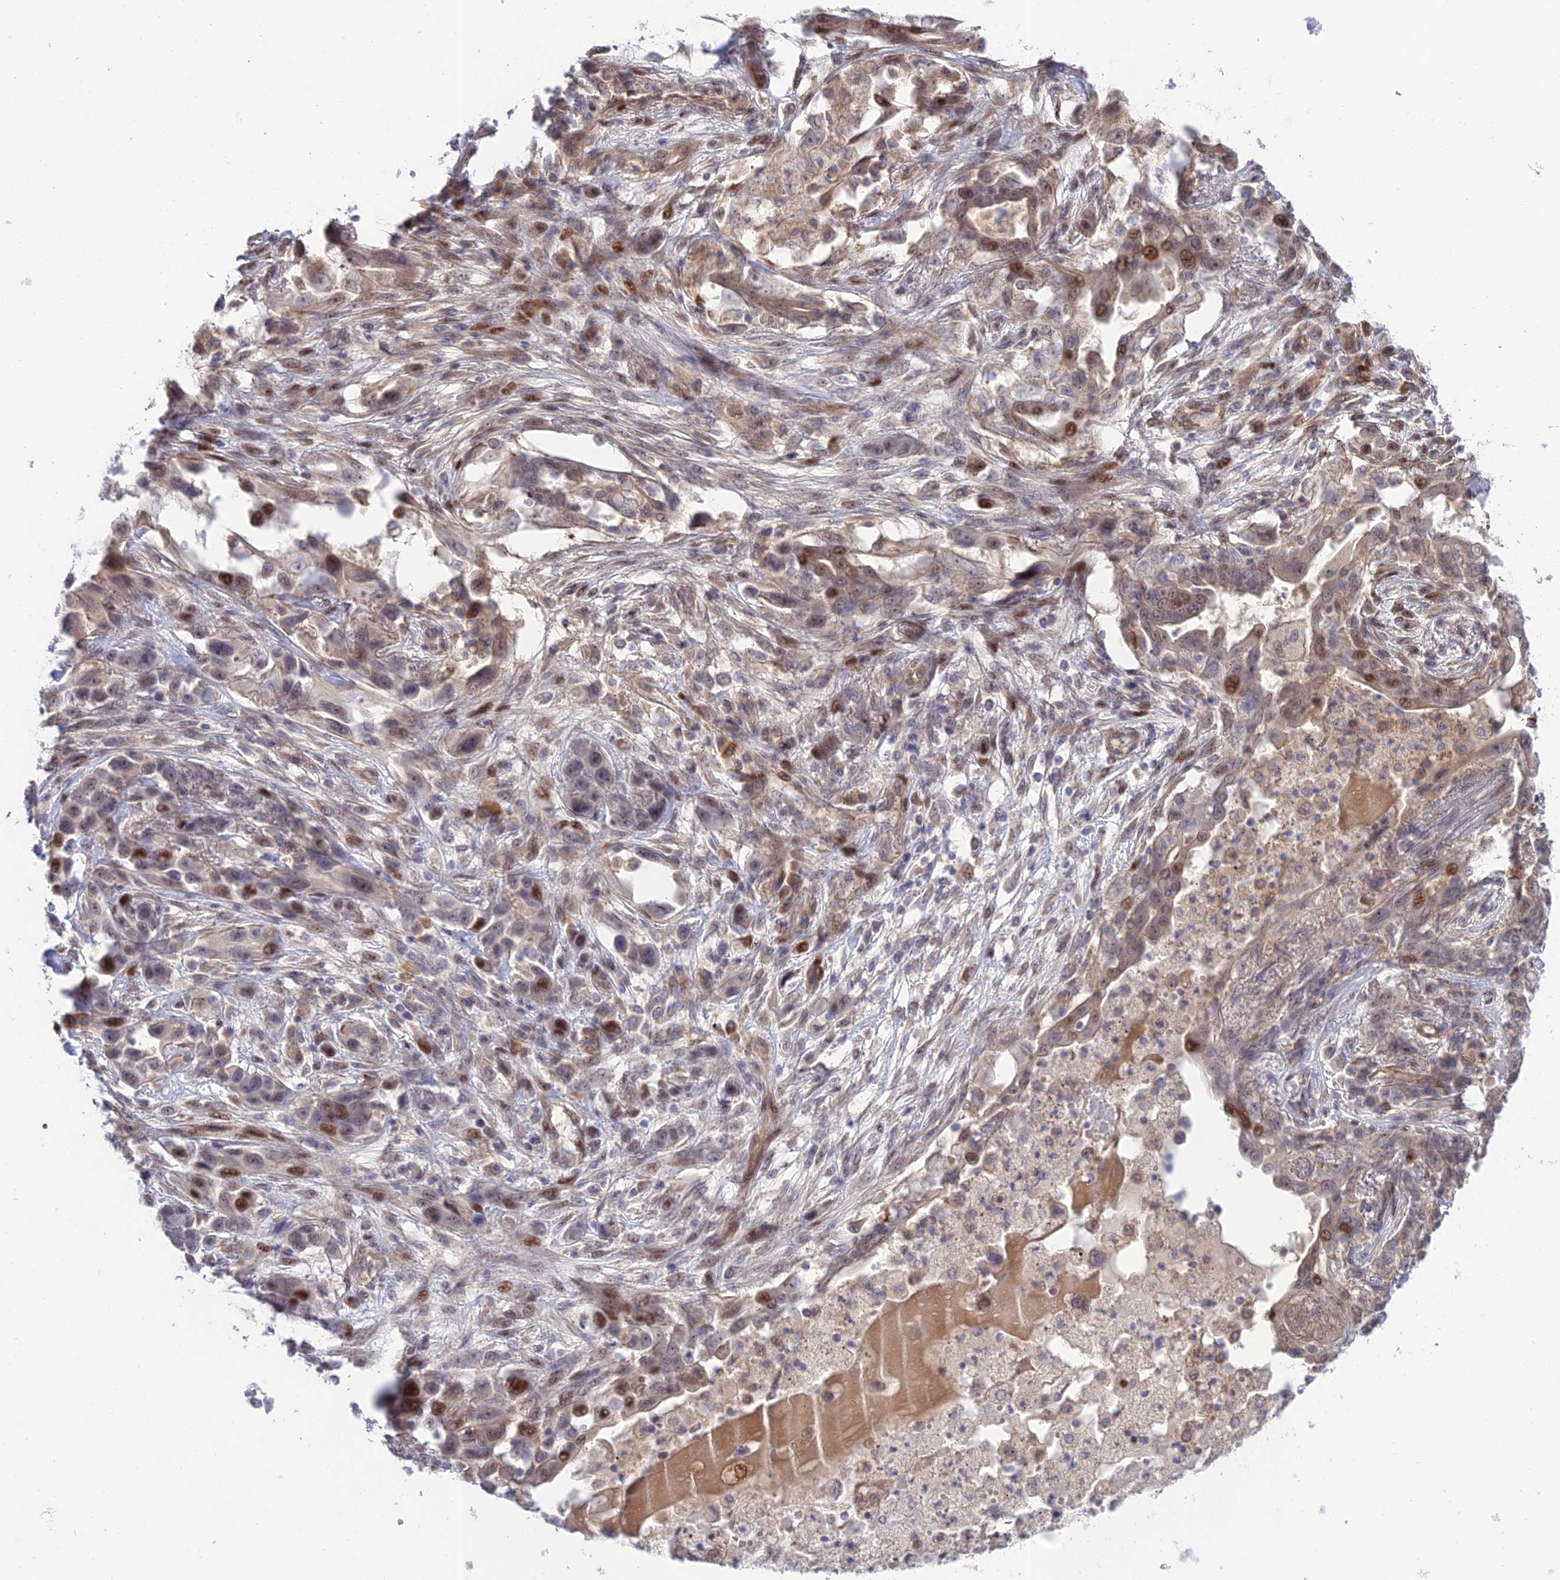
{"staining": {"intensity": "moderate", "quantity": "<25%", "location": "nuclear"}, "tissue": "lung cancer", "cell_type": "Tumor cells", "image_type": "cancer", "snomed": [{"axis": "morphology", "description": "Squamous cell carcinoma, NOS"}, {"axis": "topography", "description": "Lung"}], "caption": "Immunohistochemical staining of lung cancer shows low levels of moderate nuclear expression in about <25% of tumor cells. The protein is shown in brown color, while the nuclei are stained blue.", "gene": "ZNF584", "patient": {"sex": "female", "age": 70}}